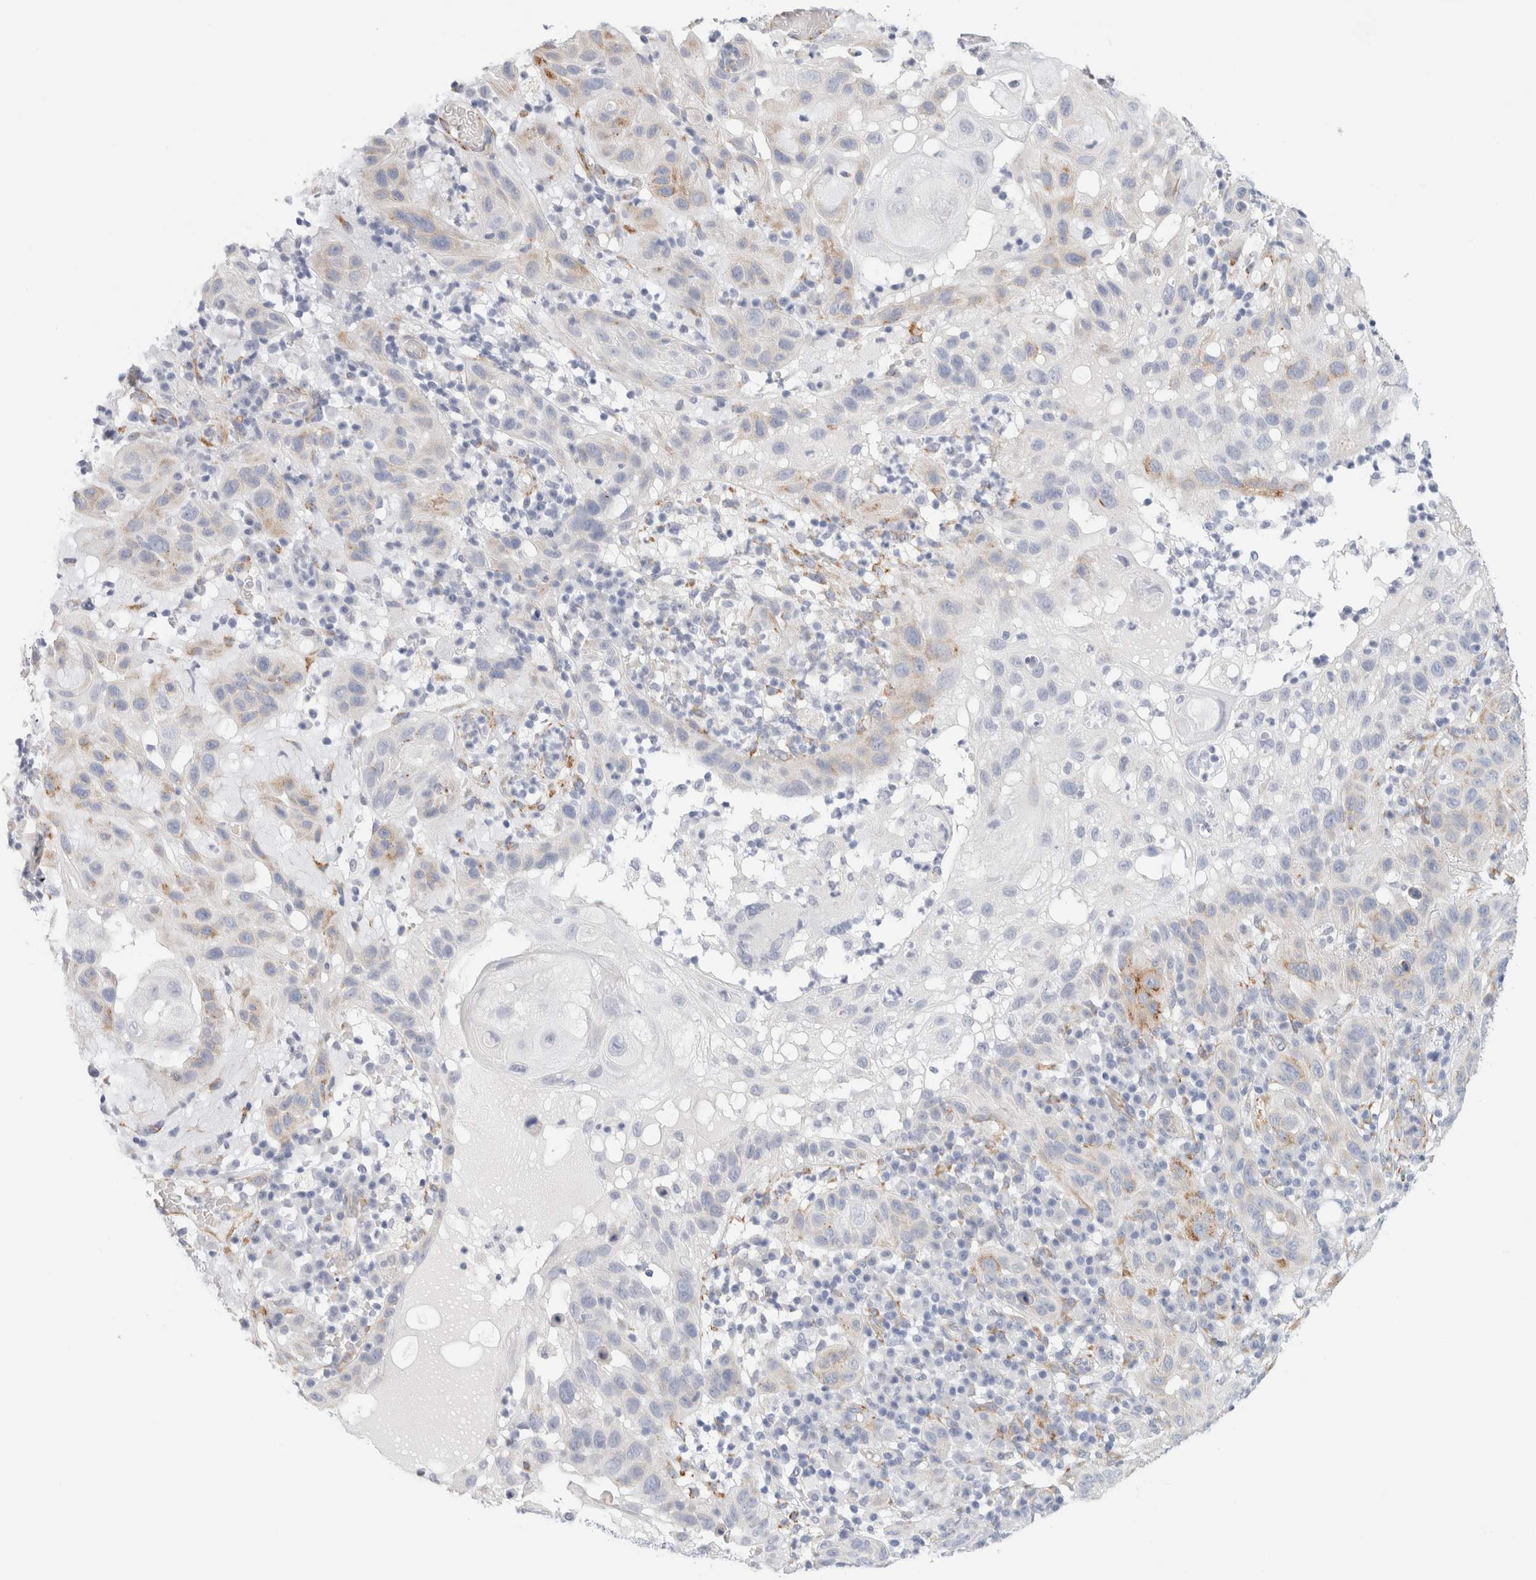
{"staining": {"intensity": "moderate", "quantity": "25%-75%", "location": "cytoplasmic/membranous"}, "tissue": "skin cancer", "cell_type": "Tumor cells", "image_type": "cancer", "snomed": [{"axis": "morphology", "description": "Normal tissue, NOS"}, {"axis": "morphology", "description": "Squamous cell carcinoma, NOS"}, {"axis": "topography", "description": "Skin"}], "caption": "Skin squamous cell carcinoma was stained to show a protein in brown. There is medium levels of moderate cytoplasmic/membranous positivity in about 25%-75% of tumor cells.", "gene": "RTN4", "patient": {"sex": "female", "age": 96}}